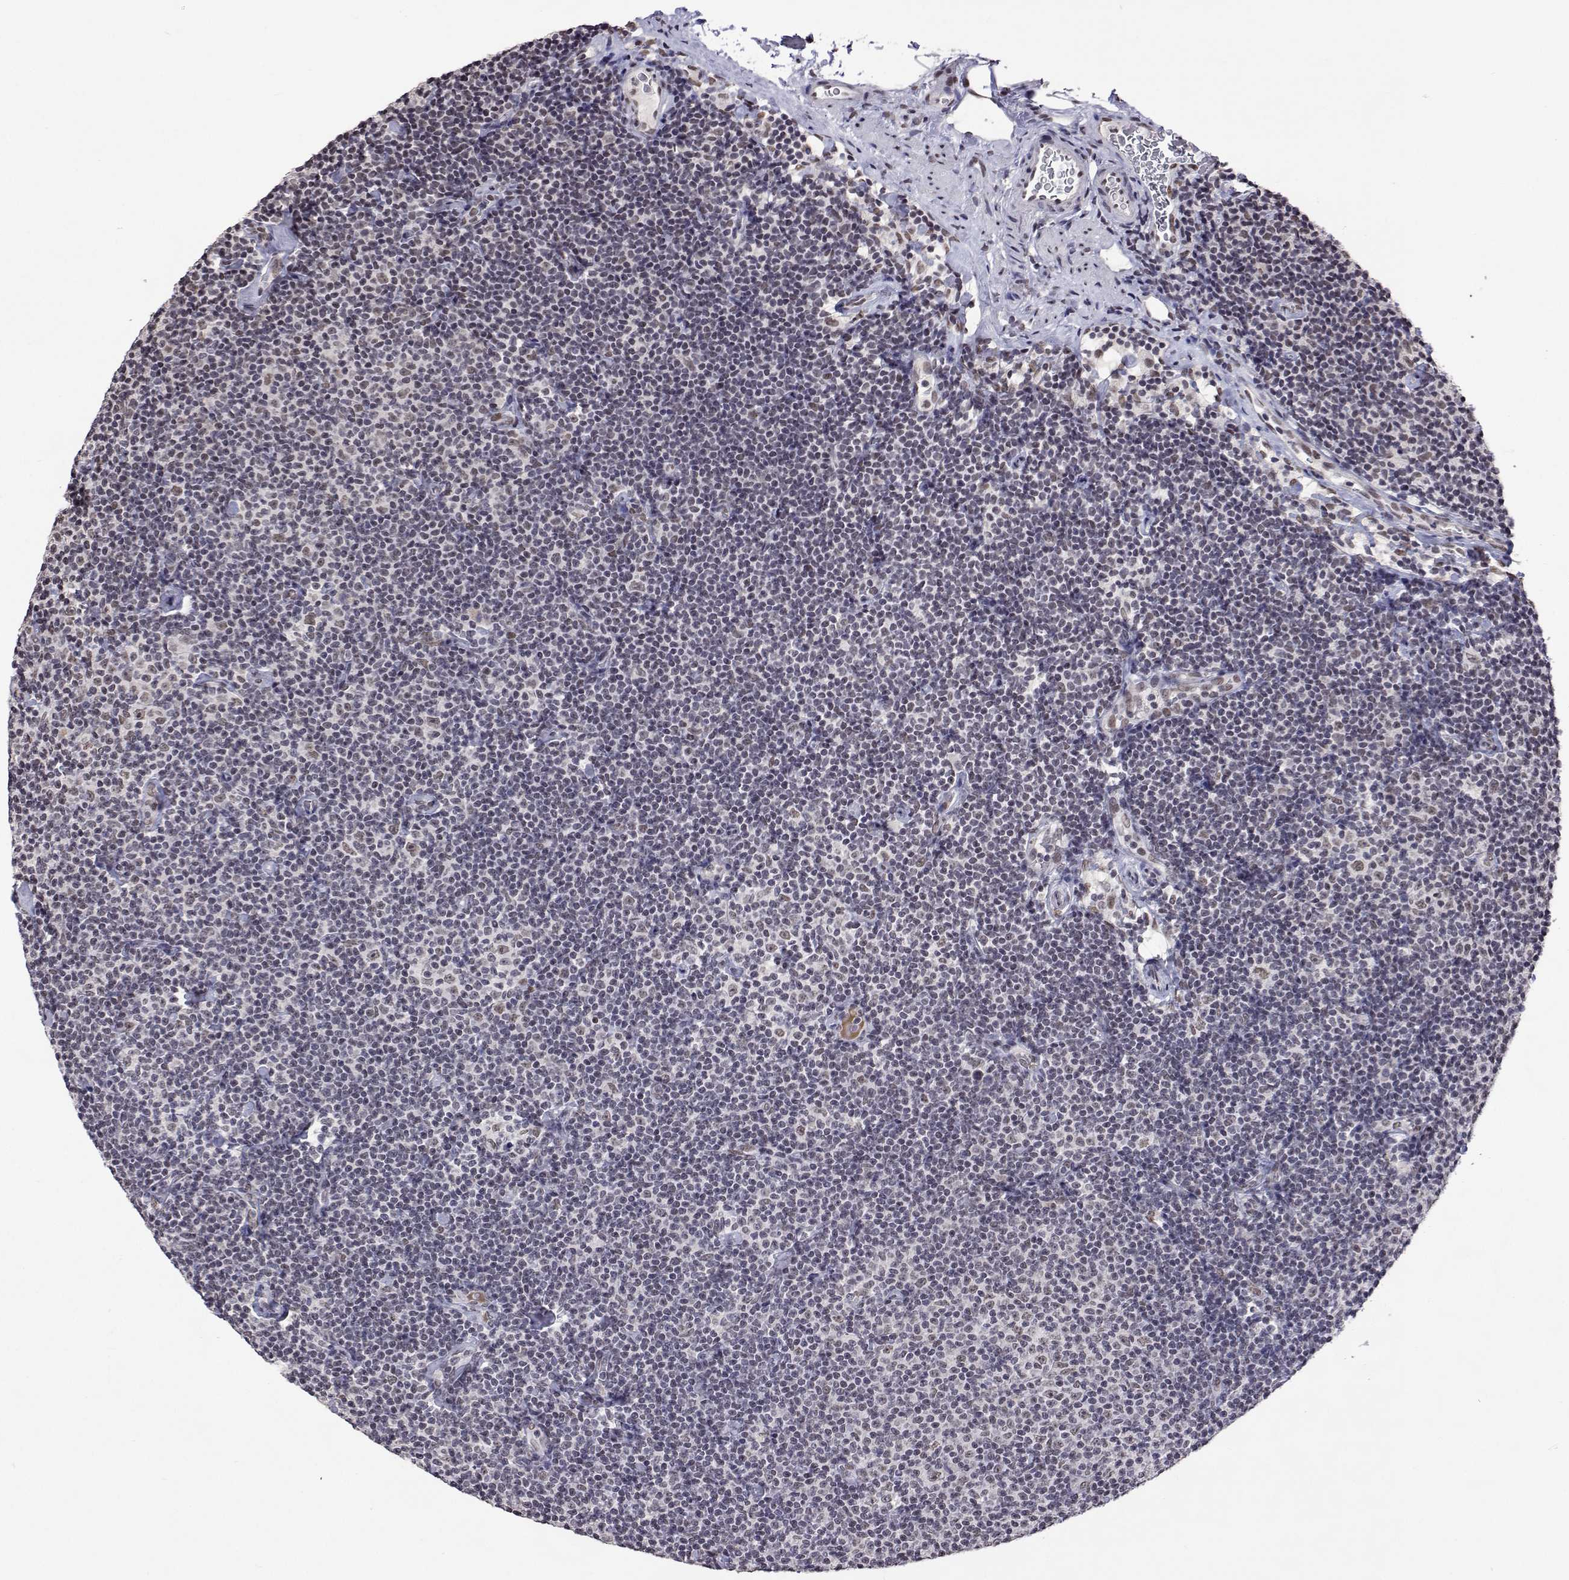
{"staining": {"intensity": "negative", "quantity": "none", "location": "none"}, "tissue": "lymphoma", "cell_type": "Tumor cells", "image_type": "cancer", "snomed": [{"axis": "morphology", "description": "Malignant lymphoma, non-Hodgkin's type, Low grade"}, {"axis": "topography", "description": "Lymph node"}], "caption": "Tumor cells are negative for protein expression in human lymphoma. (Stains: DAB immunohistochemistry with hematoxylin counter stain, Microscopy: brightfield microscopy at high magnification).", "gene": "HNRNPA0", "patient": {"sex": "male", "age": 81}}